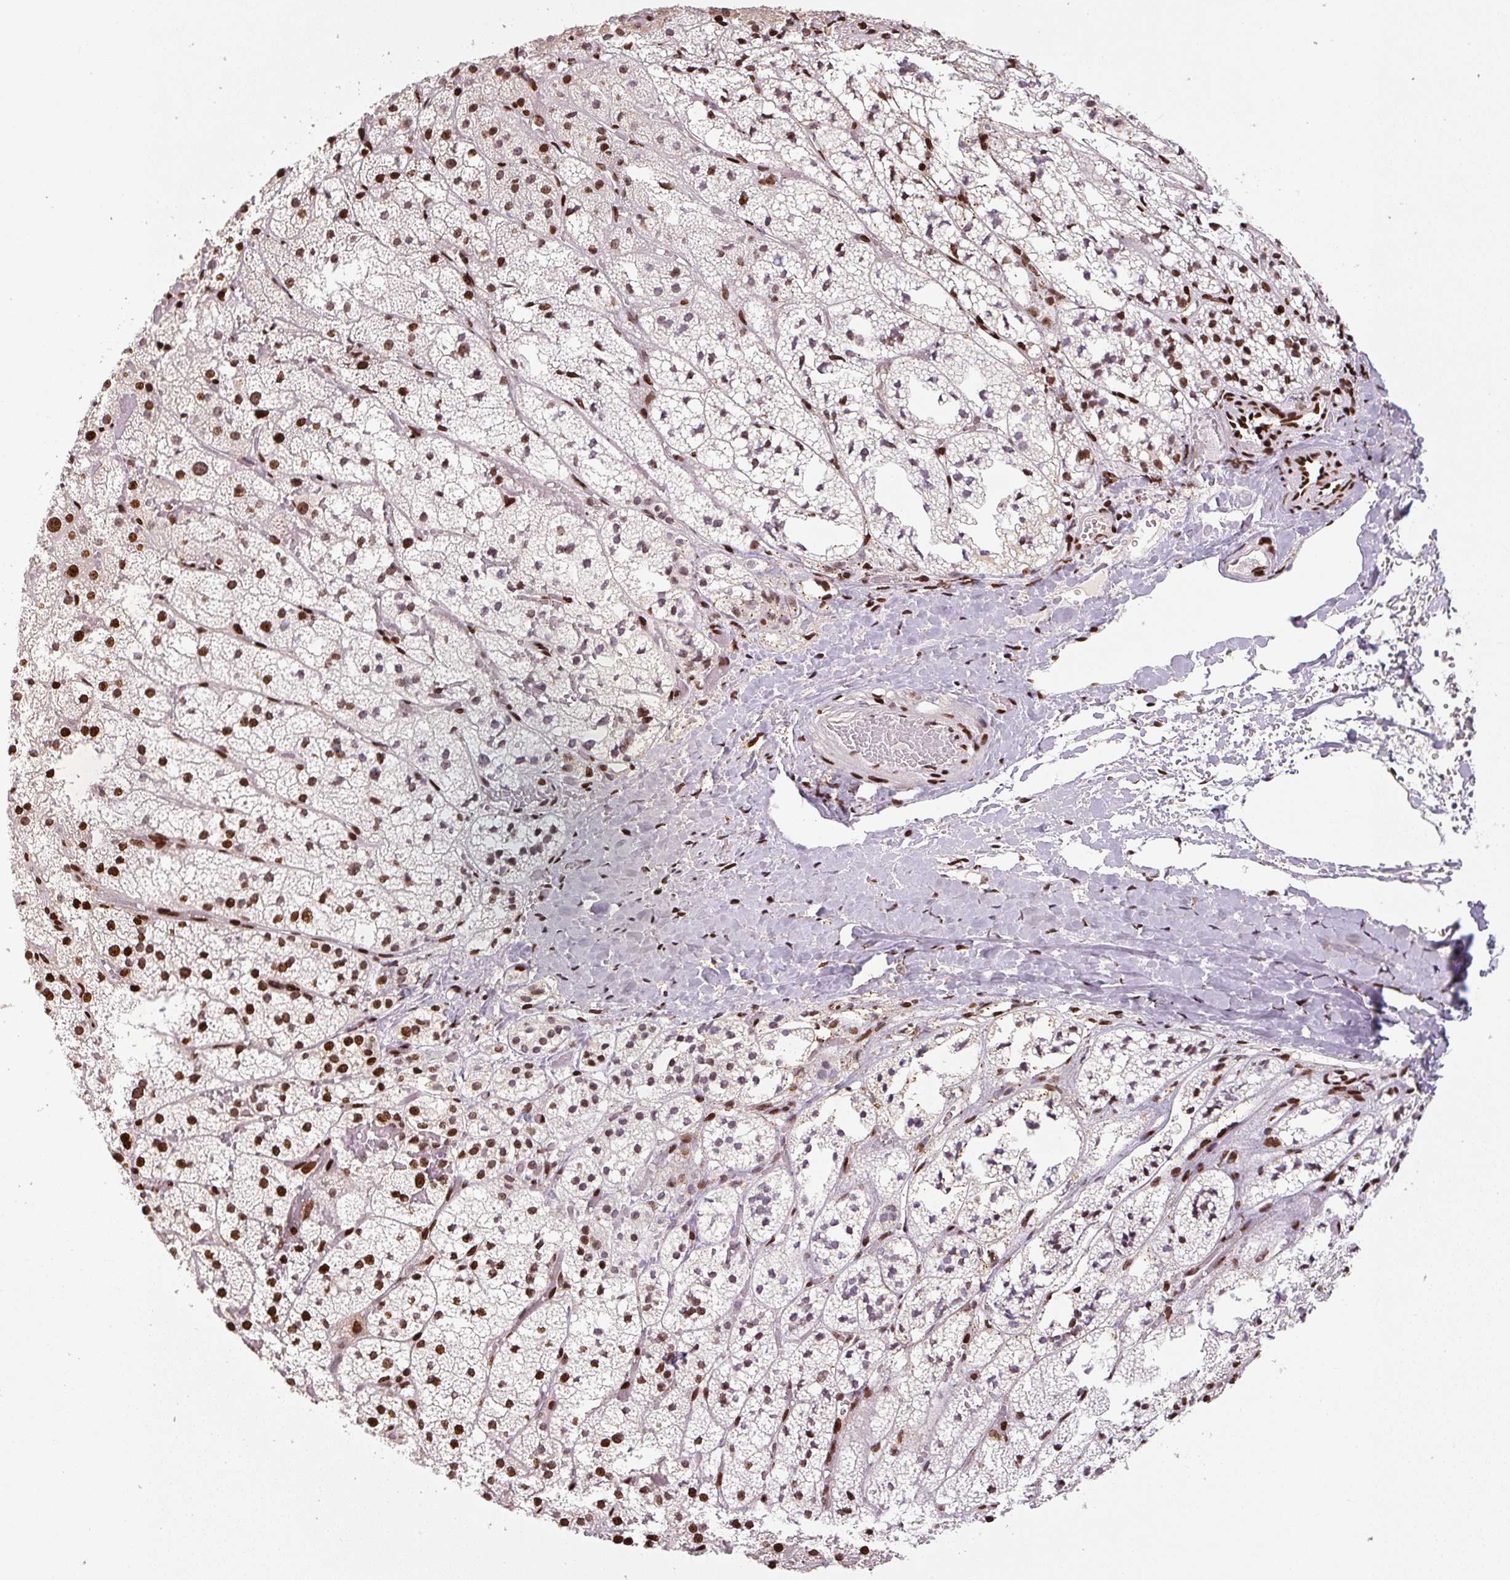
{"staining": {"intensity": "strong", "quantity": ">75%", "location": "nuclear"}, "tissue": "adrenal gland", "cell_type": "Glandular cells", "image_type": "normal", "snomed": [{"axis": "morphology", "description": "Normal tissue, NOS"}, {"axis": "topography", "description": "Adrenal gland"}], "caption": "A high amount of strong nuclear positivity is identified in about >75% of glandular cells in unremarkable adrenal gland. (brown staining indicates protein expression, while blue staining denotes nuclei).", "gene": "PYDC2", "patient": {"sex": "male", "age": 53}}